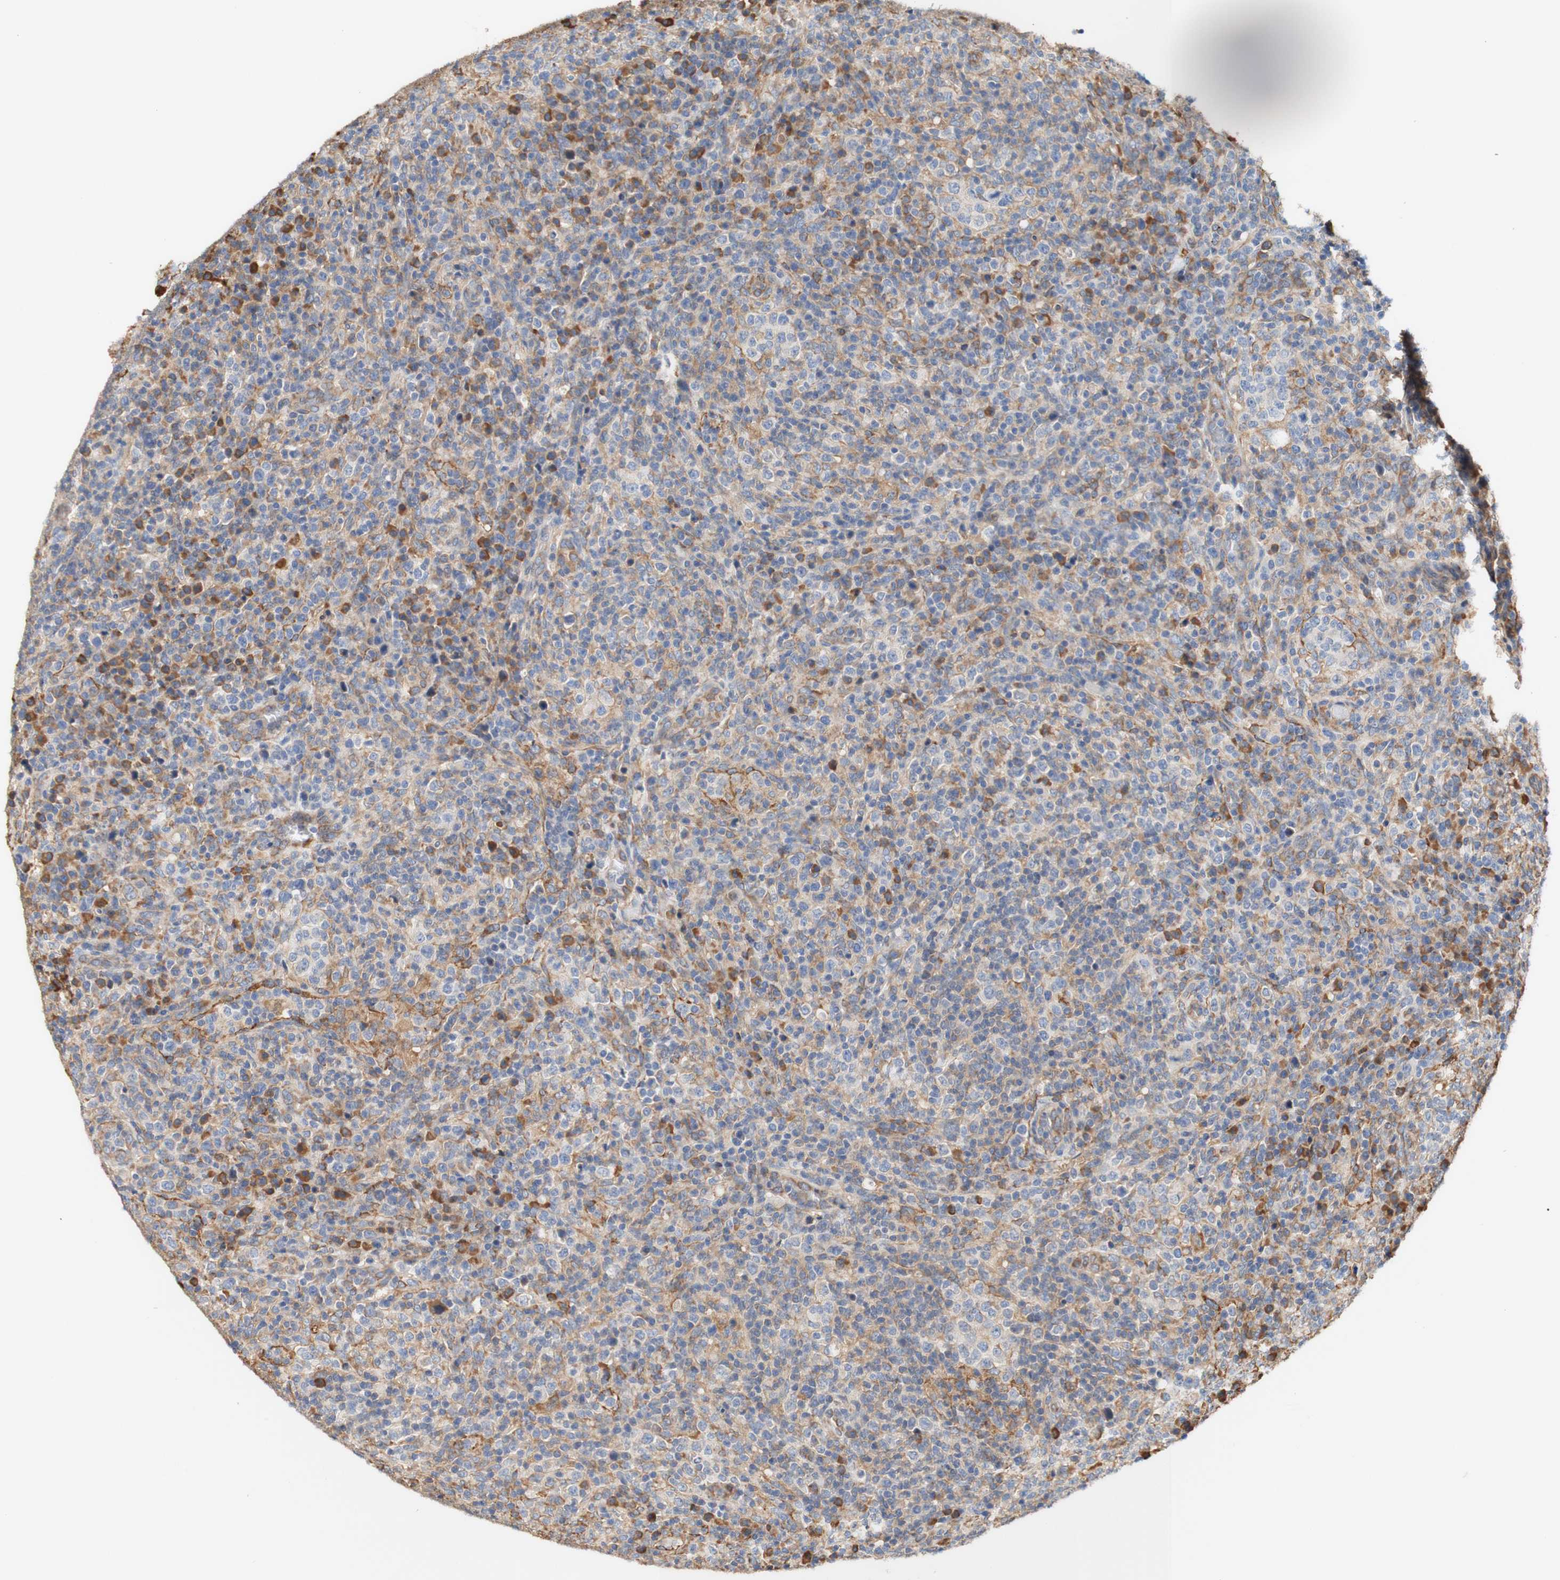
{"staining": {"intensity": "moderate", "quantity": "25%-75%", "location": "cytoplasmic/membranous"}, "tissue": "lymphoma", "cell_type": "Tumor cells", "image_type": "cancer", "snomed": [{"axis": "morphology", "description": "Malignant lymphoma, non-Hodgkin's type, High grade"}, {"axis": "topography", "description": "Lymph node"}], "caption": "Immunohistochemical staining of lymphoma demonstrates moderate cytoplasmic/membranous protein positivity in about 25%-75% of tumor cells. The protein is stained brown, and the nuclei are stained in blue (DAB IHC with brightfield microscopy, high magnification).", "gene": "EIF2AK4", "patient": {"sex": "female", "age": 76}}